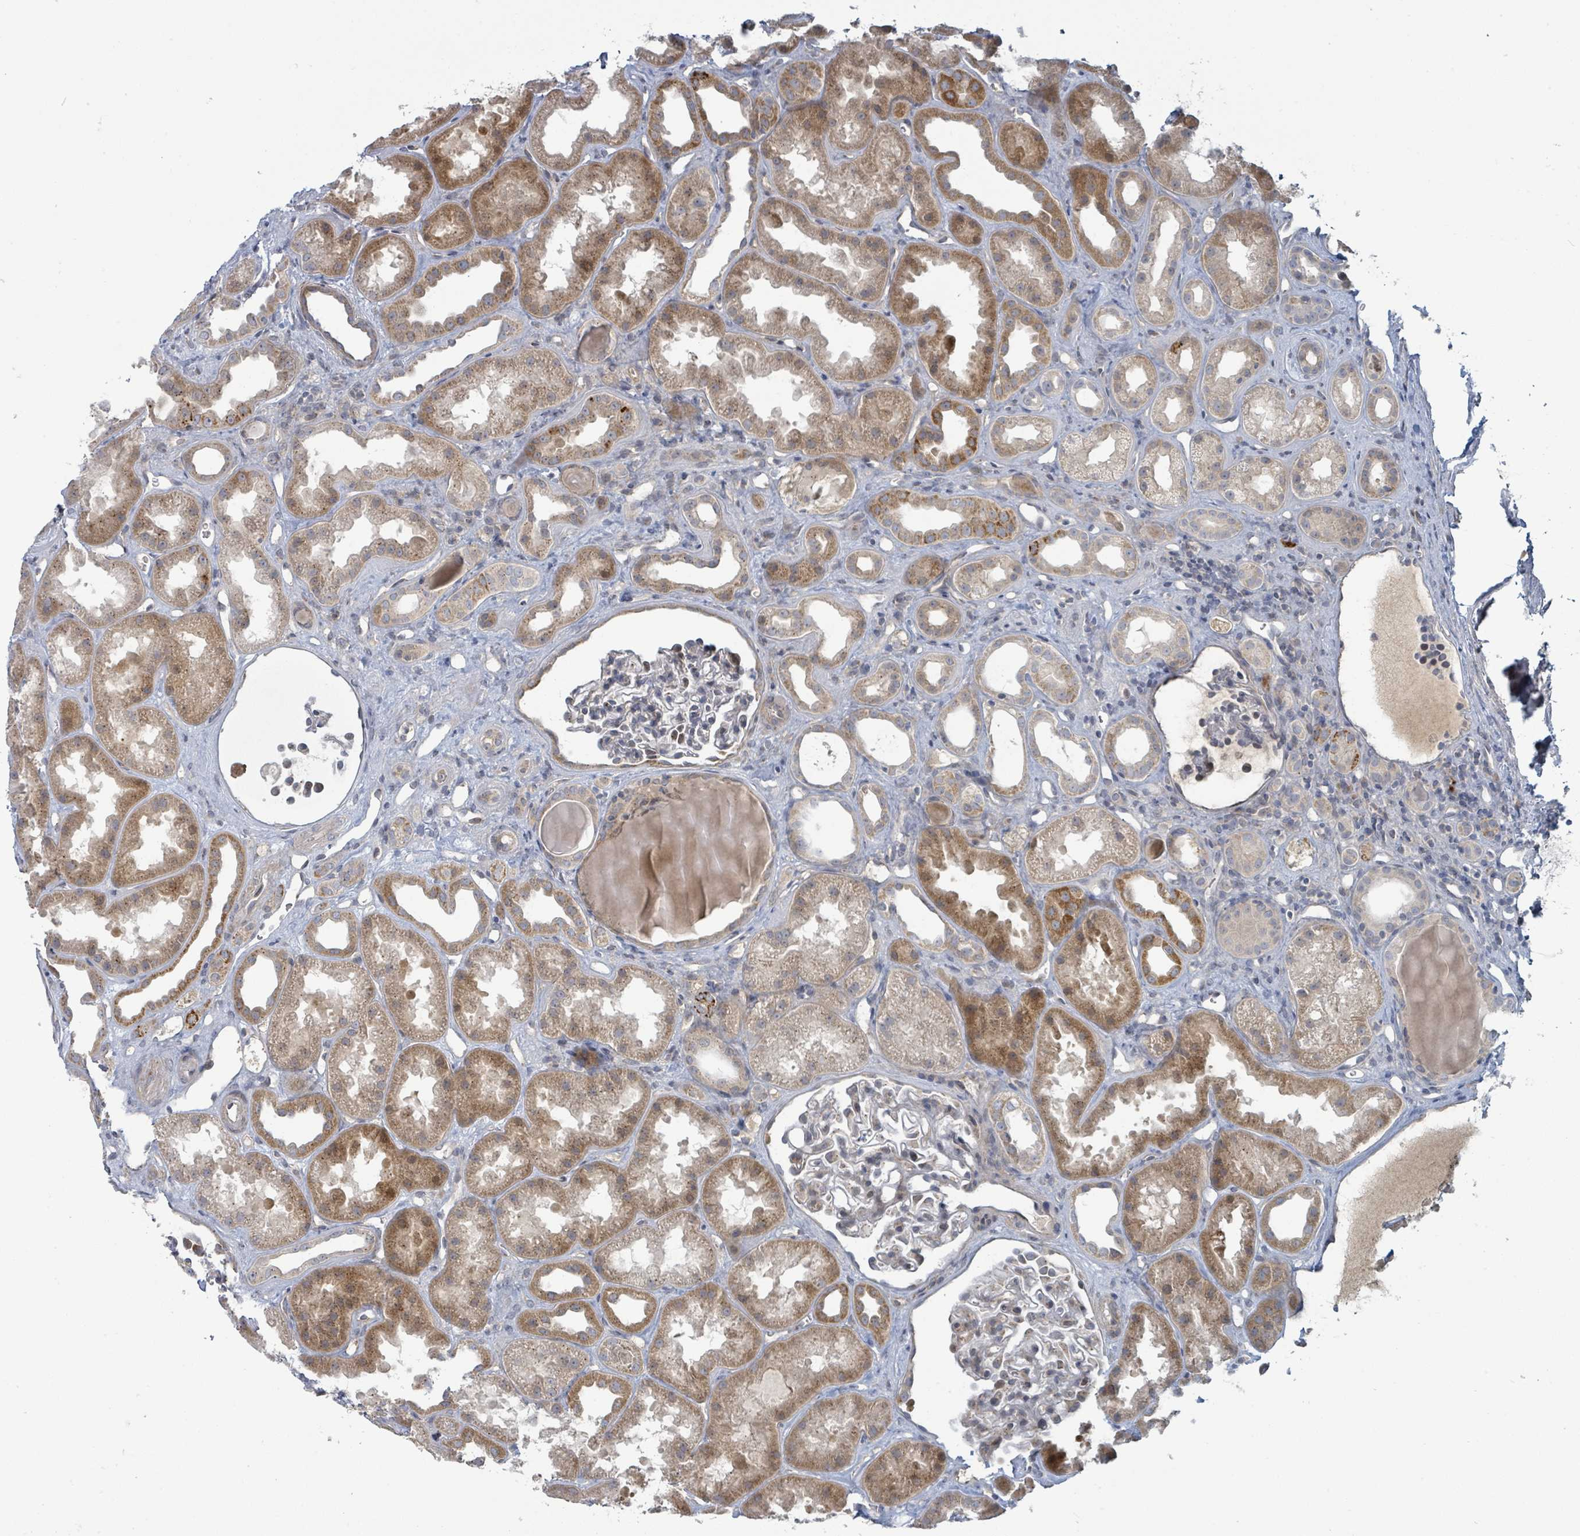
{"staining": {"intensity": "negative", "quantity": "none", "location": "none"}, "tissue": "kidney", "cell_type": "Cells in glomeruli", "image_type": "normal", "snomed": [{"axis": "morphology", "description": "Normal tissue, NOS"}, {"axis": "topography", "description": "Kidney"}], "caption": "A photomicrograph of kidney stained for a protein exhibits no brown staining in cells in glomeruli. The staining is performed using DAB brown chromogen with nuclei counter-stained in using hematoxylin.", "gene": "COL5A3", "patient": {"sex": "male", "age": 61}}